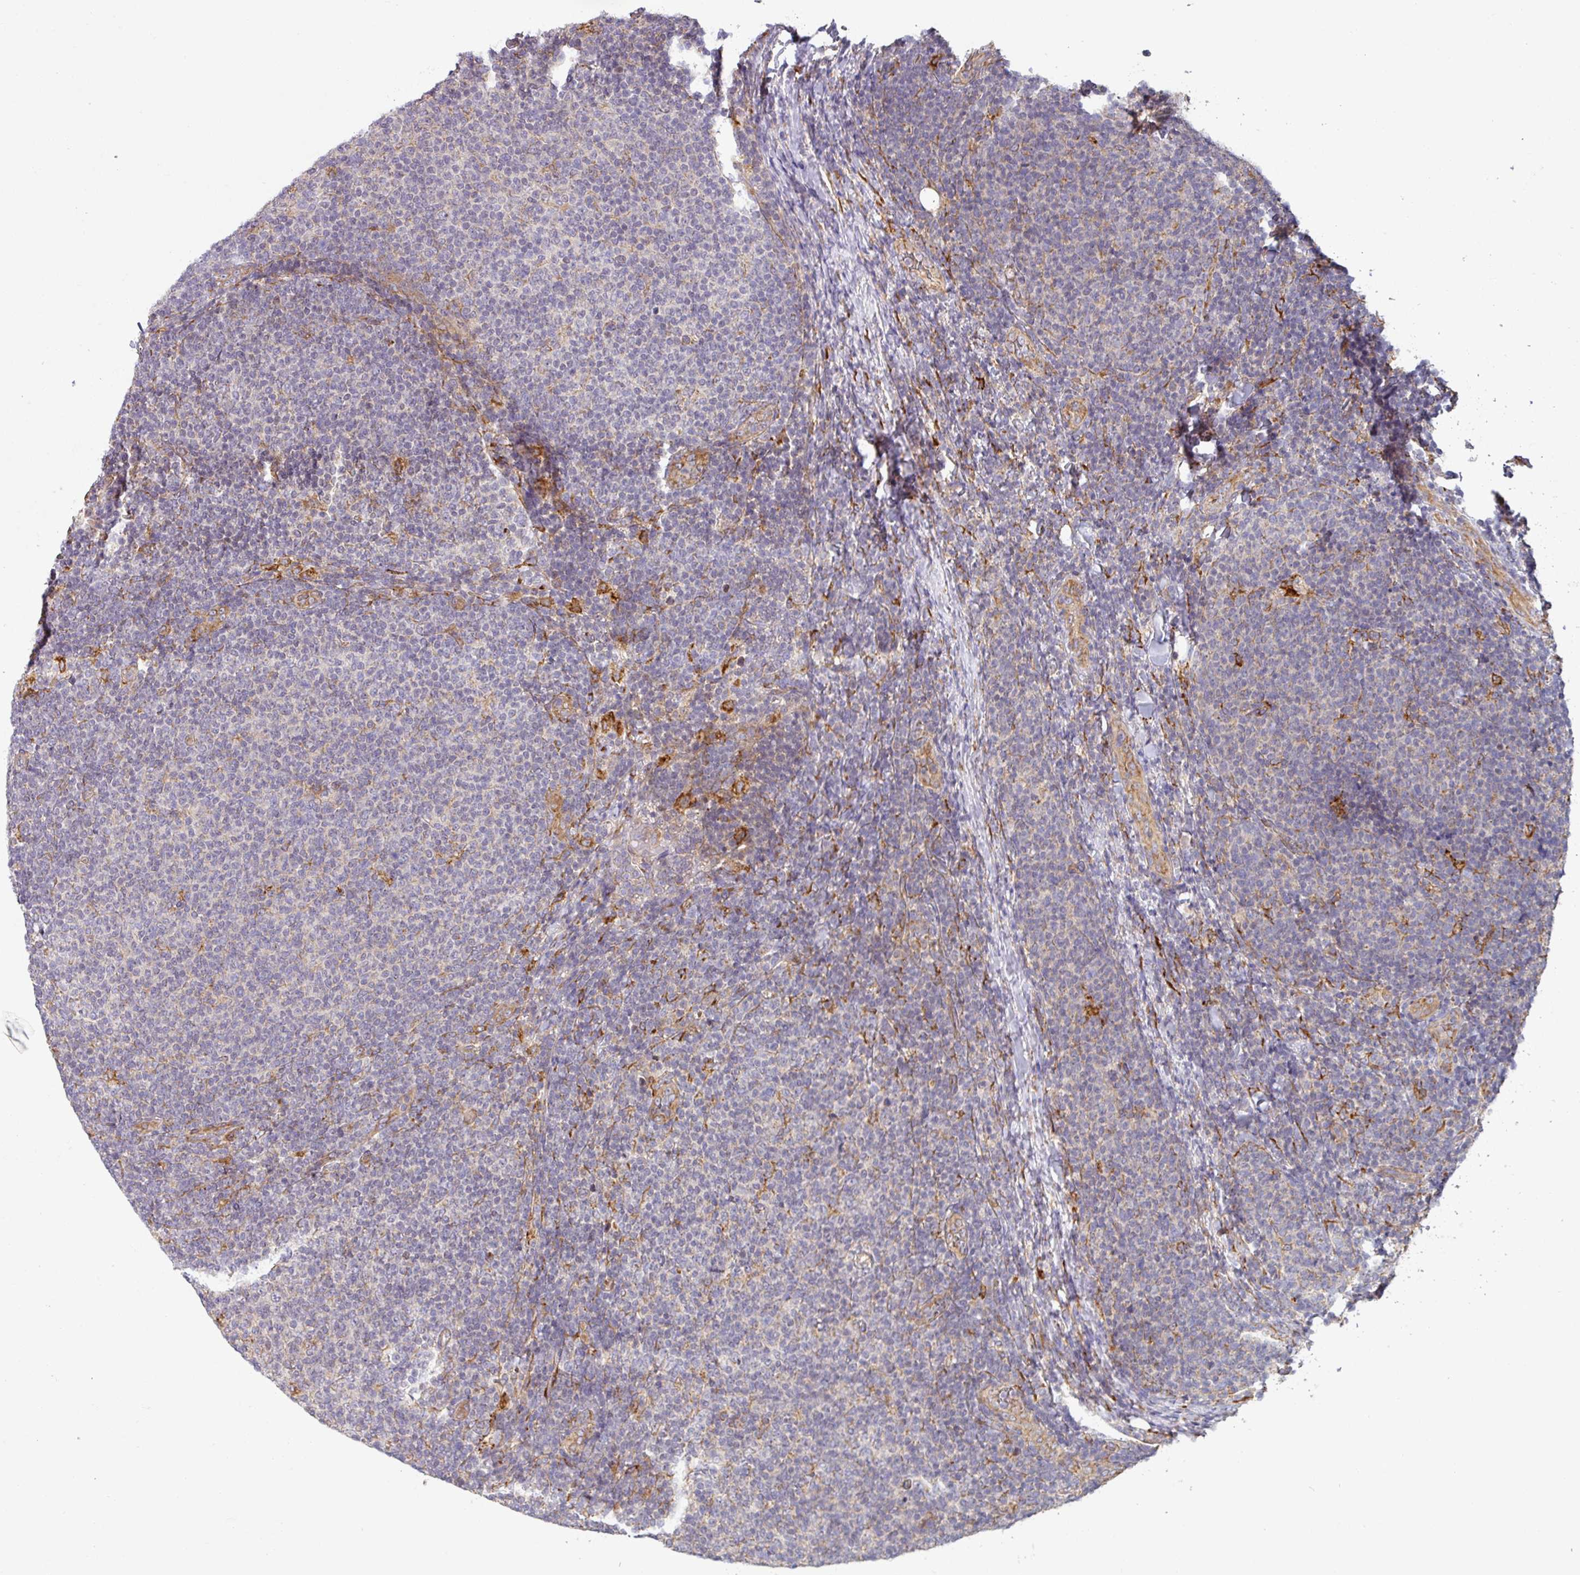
{"staining": {"intensity": "negative", "quantity": "none", "location": "none"}, "tissue": "lymphoma", "cell_type": "Tumor cells", "image_type": "cancer", "snomed": [{"axis": "morphology", "description": "Malignant lymphoma, non-Hodgkin's type, Low grade"}, {"axis": "topography", "description": "Lymph node"}], "caption": "The micrograph demonstrates no staining of tumor cells in lymphoma. Brightfield microscopy of immunohistochemistry (IHC) stained with DAB (brown) and hematoxylin (blue), captured at high magnification.", "gene": "ZNF268", "patient": {"sex": "male", "age": 66}}